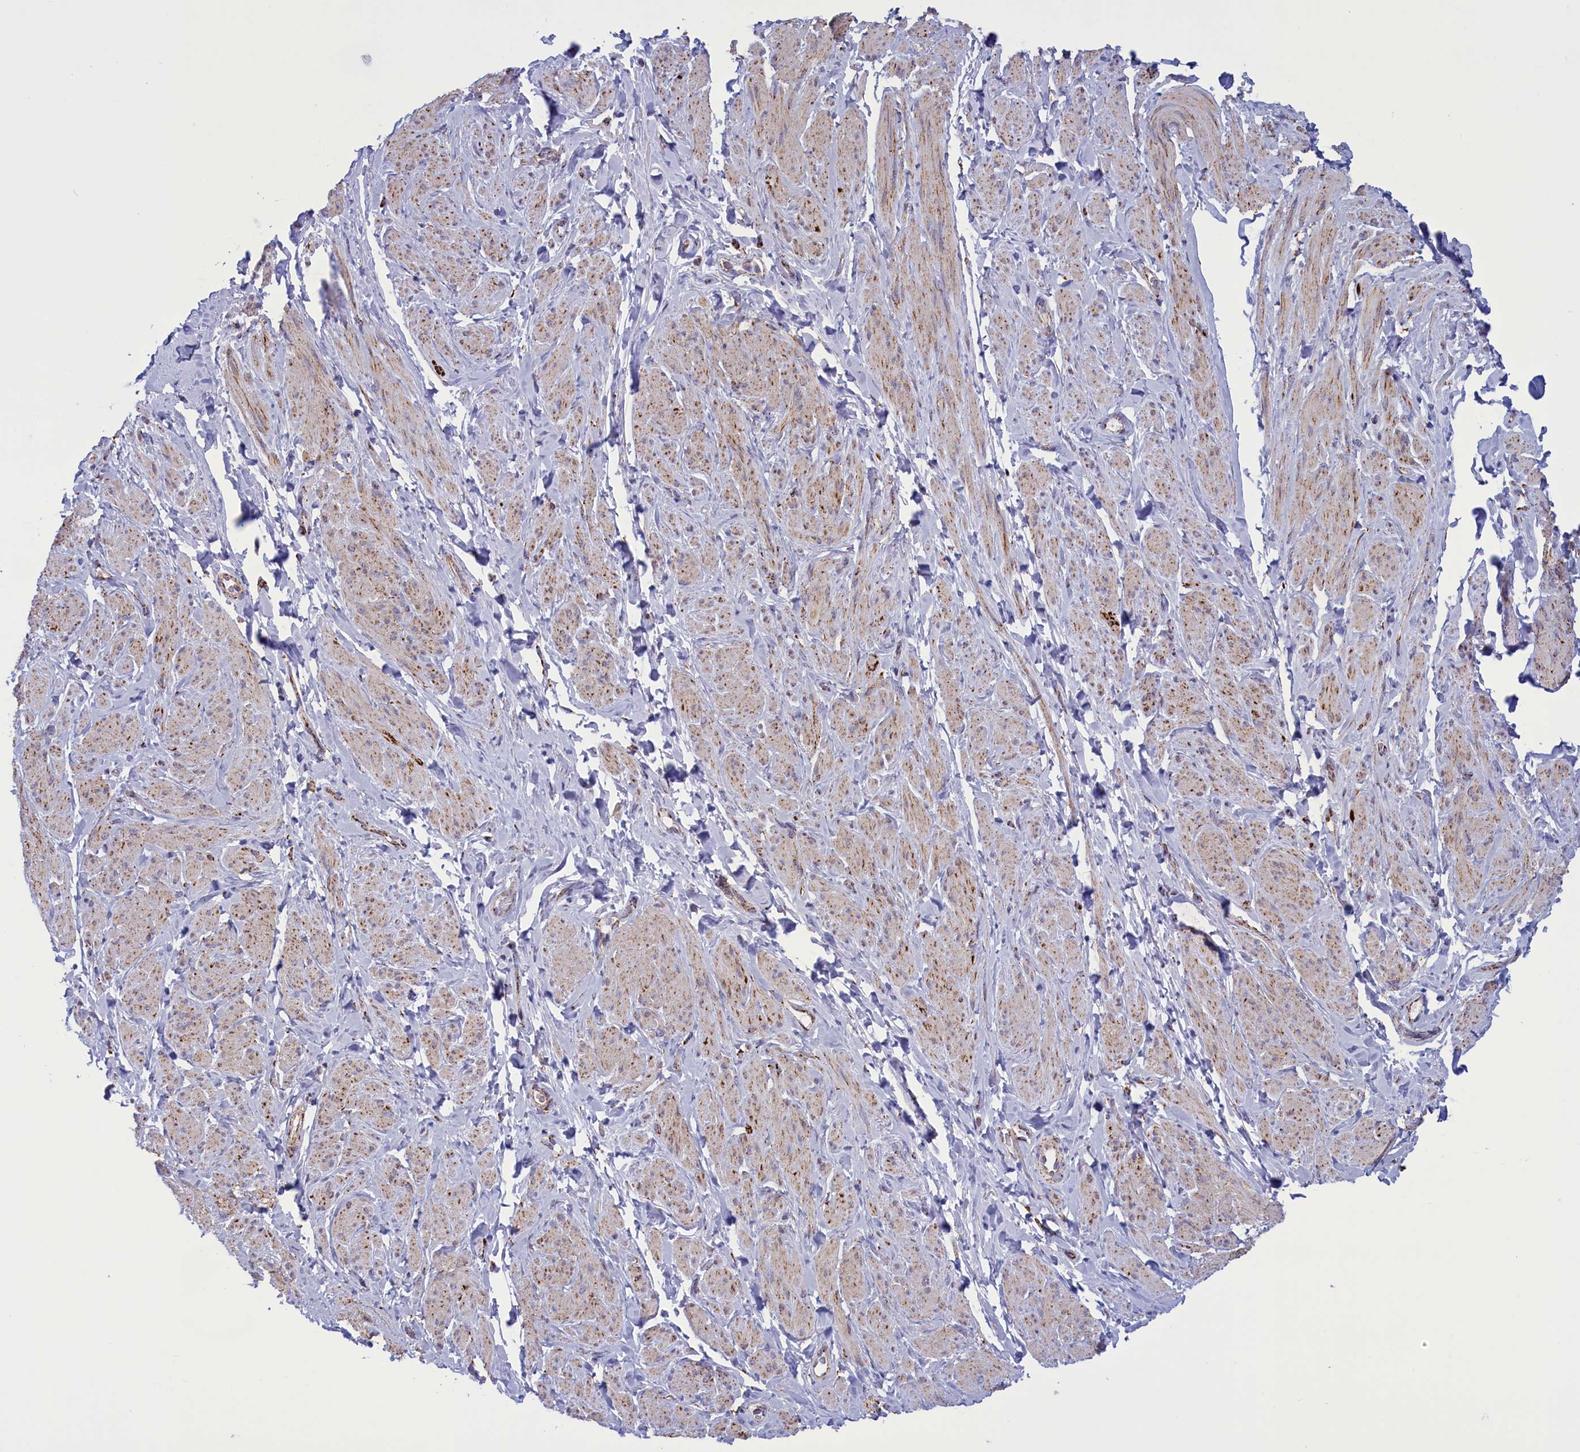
{"staining": {"intensity": "moderate", "quantity": ">75%", "location": "cytoplasmic/membranous"}, "tissue": "smooth muscle", "cell_type": "Smooth muscle cells", "image_type": "normal", "snomed": [{"axis": "morphology", "description": "Normal tissue, NOS"}, {"axis": "topography", "description": "Smooth muscle"}, {"axis": "topography", "description": "Peripheral nerve tissue"}], "caption": "The immunohistochemical stain shows moderate cytoplasmic/membranous positivity in smooth muscle cells of benign smooth muscle.", "gene": "ISOC2", "patient": {"sex": "male", "age": 69}}